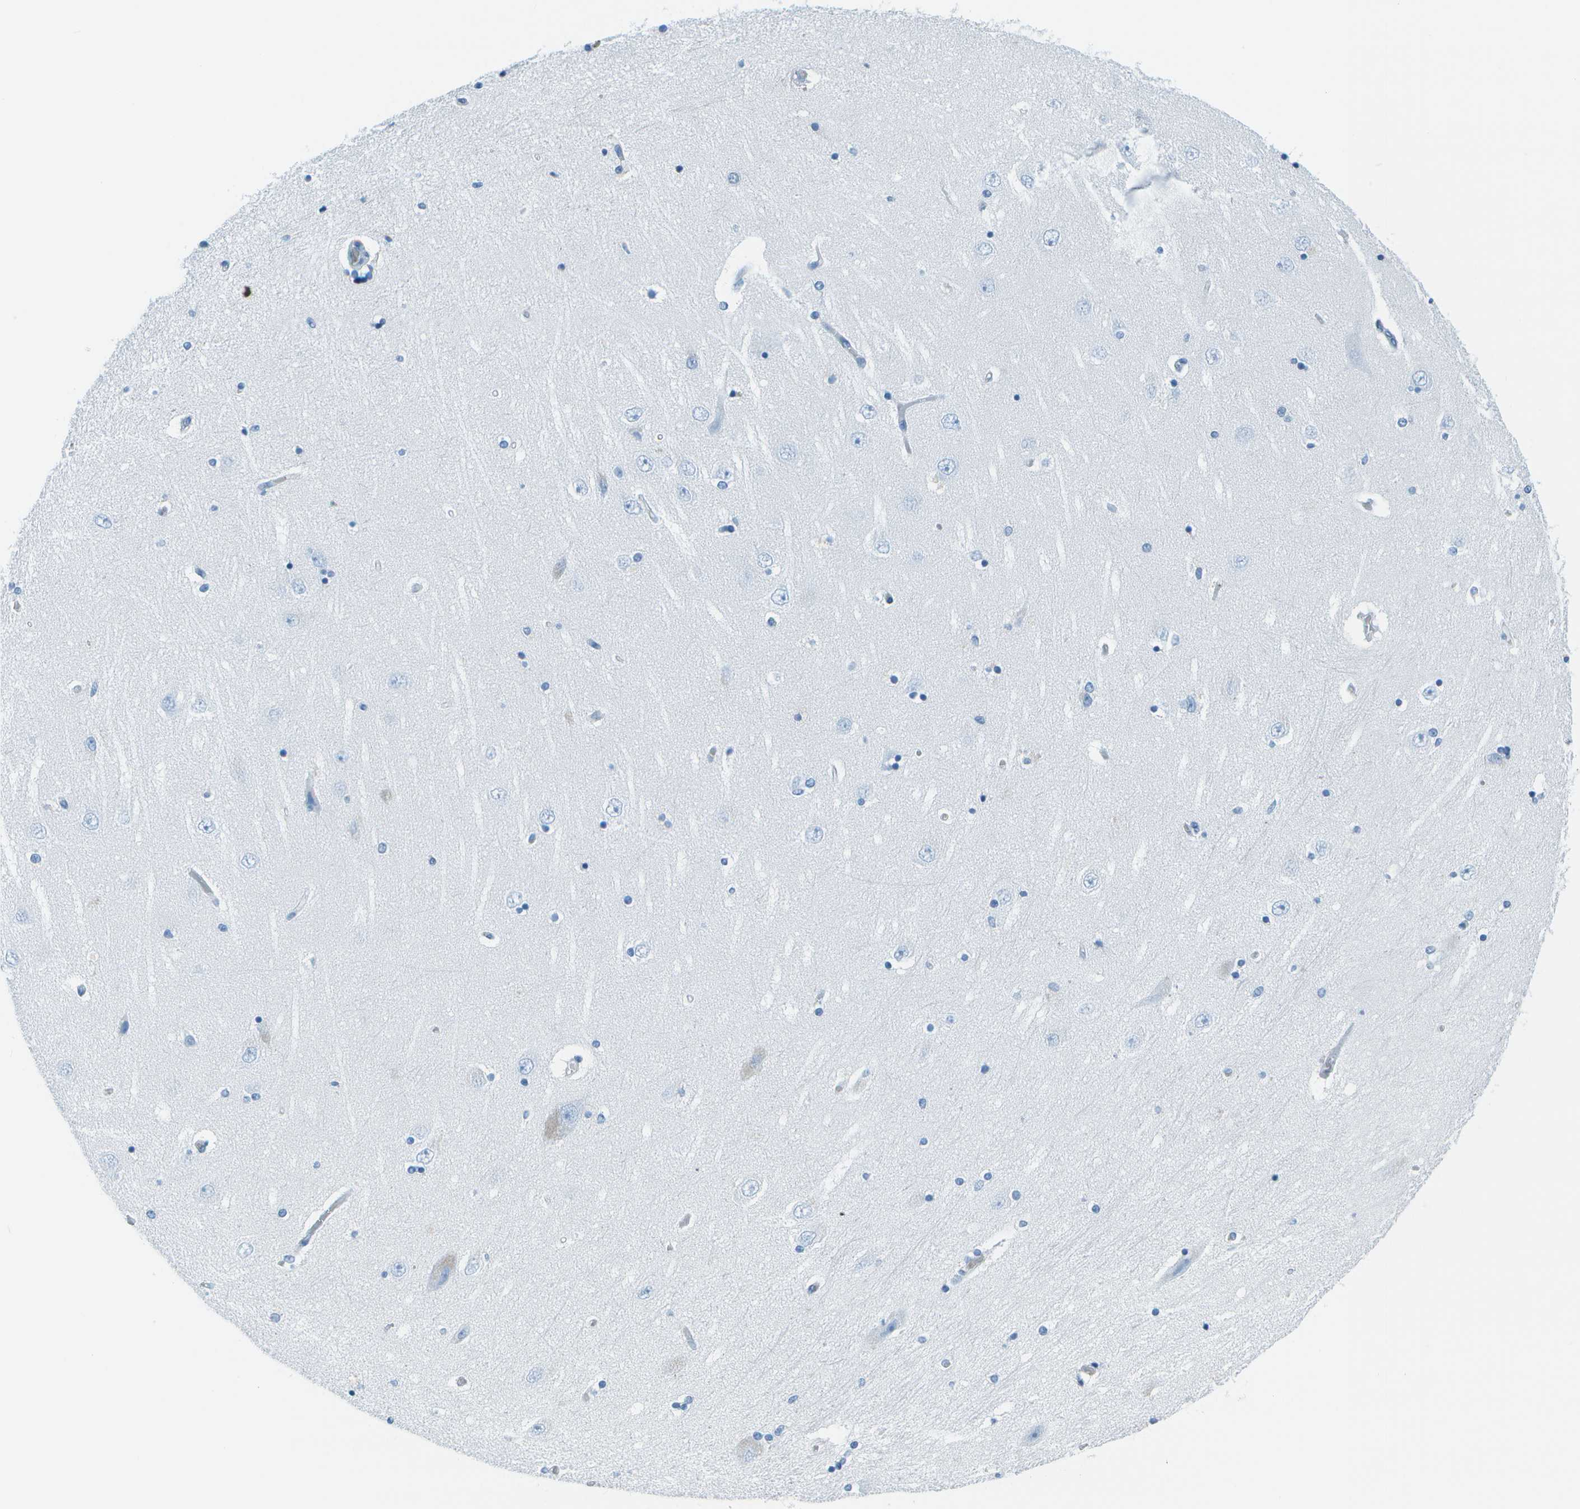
{"staining": {"intensity": "negative", "quantity": "none", "location": "none"}, "tissue": "hippocampus", "cell_type": "Glial cells", "image_type": "normal", "snomed": [{"axis": "morphology", "description": "Normal tissue, NOS"}, {"axis": "topography", "description": "Hippocampus"}], "caption": "Protein analysis of benign hippocampus demonstrates no significant staining in glial cells.", "gene": "ASL", "patient": {"sex": "female", "age": 54}}